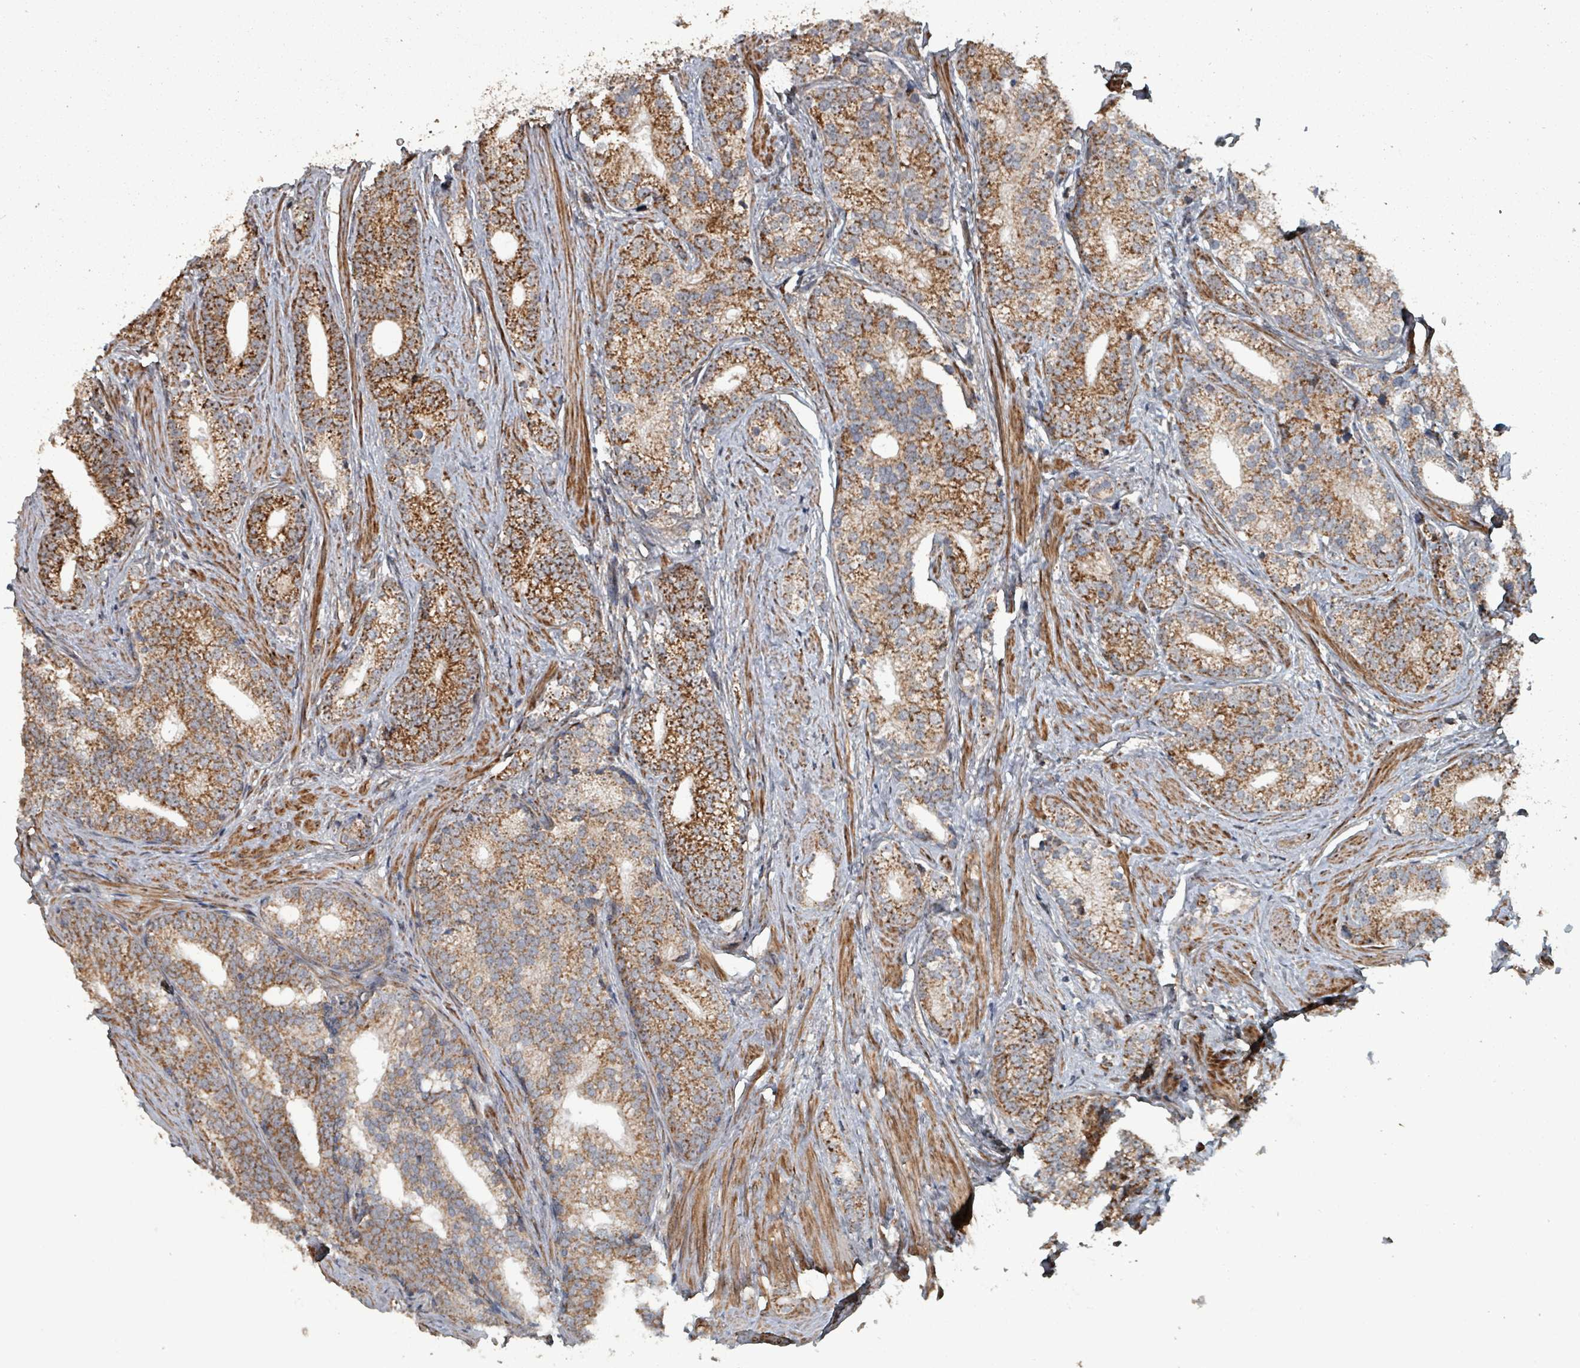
{"staining": {"intensity": "moderate", "quantity": ">75%", "location": "cytoplasmic/membranous"}, "tissue": "prostate cancer", "cell_type": "Tumor cells", "image_type": "cancer", "snomed": [{"axis": "morphology", "description": "Adenocarcinoma, Low grade"}, {"axis": "topography", "description": "Prostate"}], "caption": "Brown immunohistochemical staining in prostate adenocarcinoma (low-grade) displays moderate cytoplasmic/membranous staining in approximately >75% of tumor cells.", "gene": "MRPL4", "patient": {"sex": "male", "age": 71}}